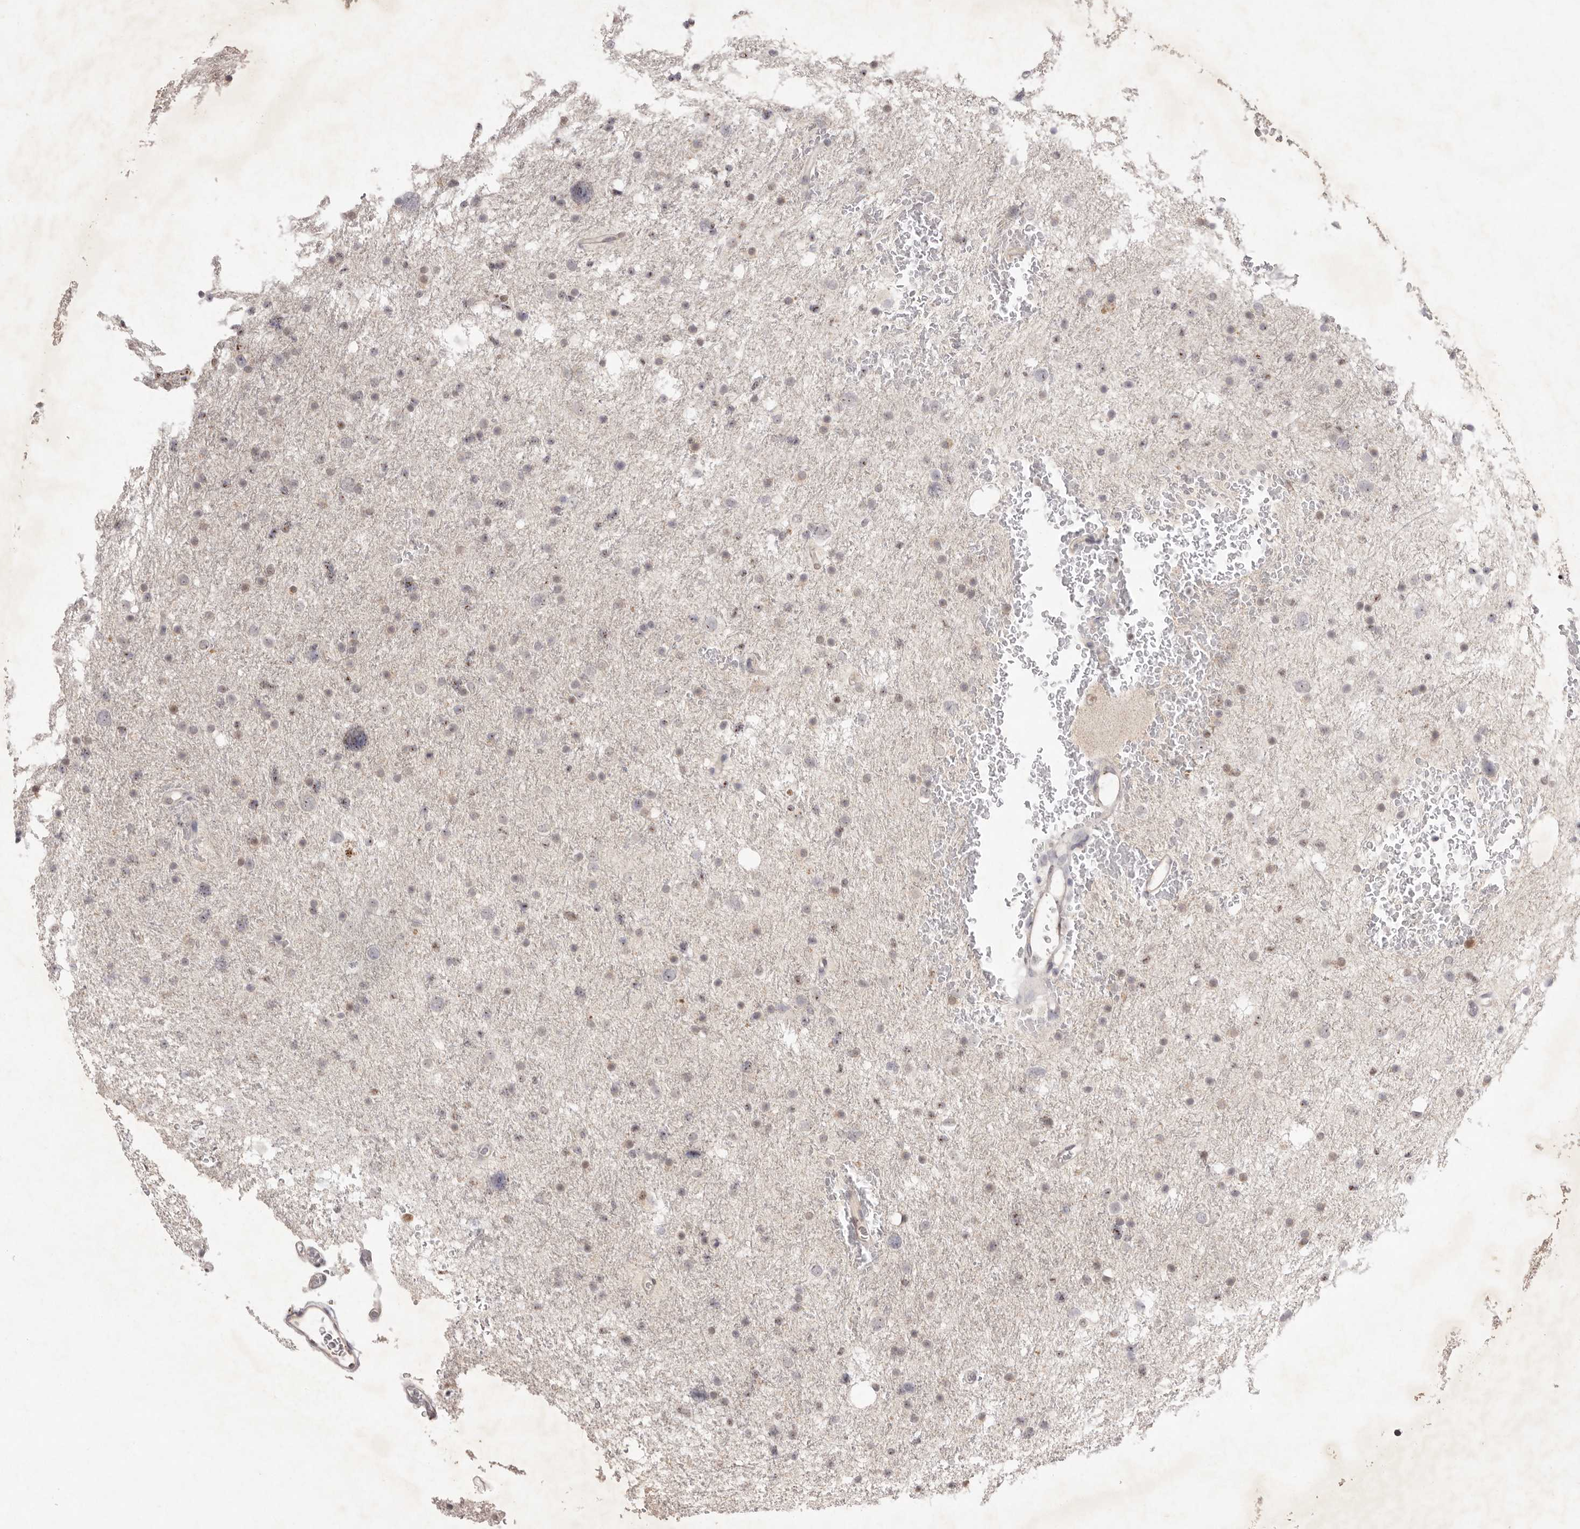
{"staining": {"intensity": "weak", "quantity": "25%-75%", "location": "nuclear"}, "tissue": "glioma", "cell_type": "Tumor cells", "image_type": "cancer", "snomed": [{"axis": "morphology", "description": "Glioma, malignant, Low grade"}, {"axis": "topography", "description": "Brain"}], "caption": "Tumor cells display weak nuclear staining in approximately 25%-75% of cells in malignant glioma (low-grade). The staining was performed using DAB to visualize the protein expression in brown, while the nuclei were stained in blue with hematoxylin (Magnification: 20x).", "gene": "TADA1", "patient": {"sex": "female", "age": 37}}